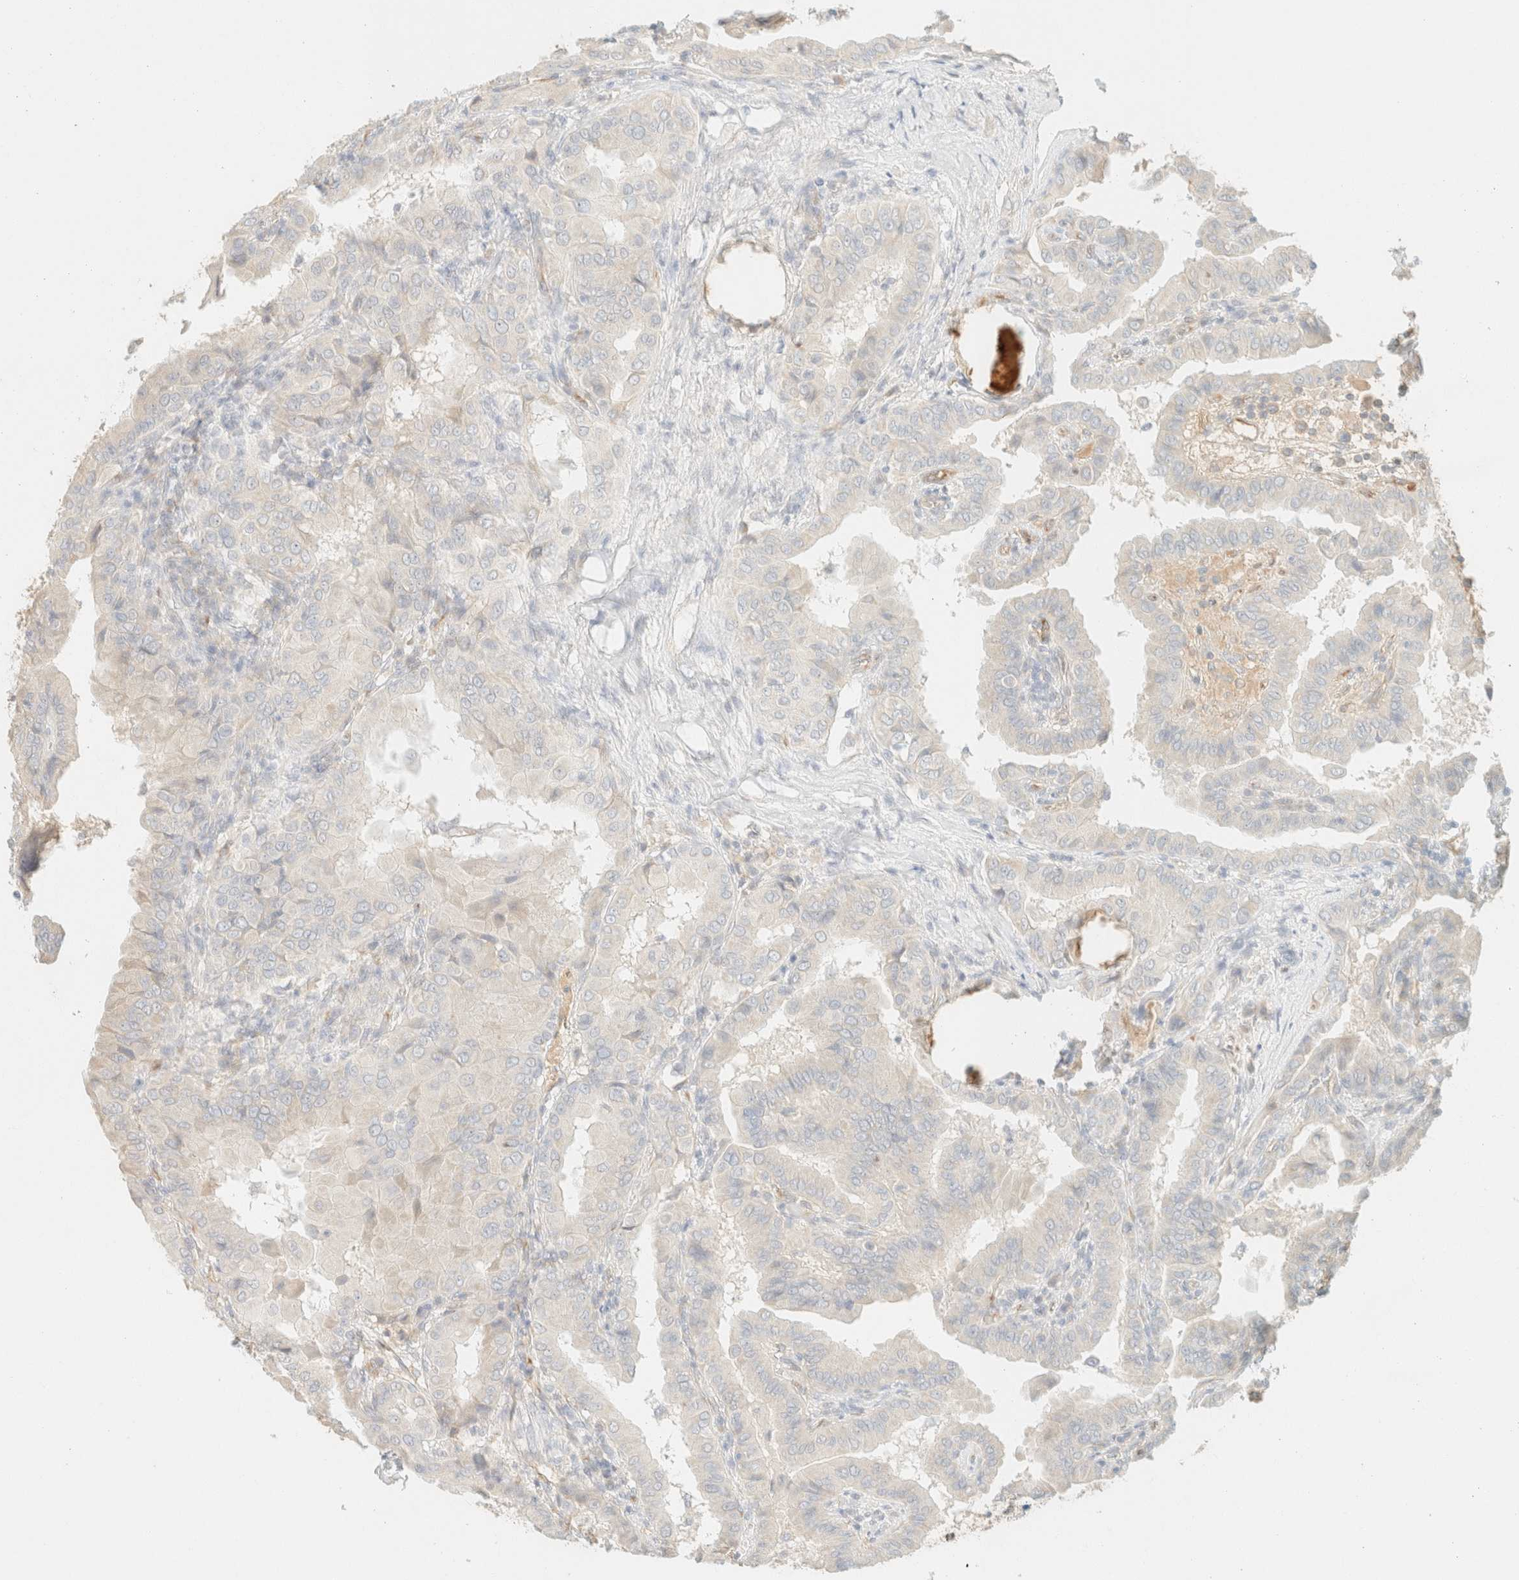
{"staining": {"intensity": "negative", "quantity": "none", "location": "none"}, "tissue": "thyroid cancer", "cell_type": "Tumor cells", "image_type": "cancer", "snomed": [{"axis": "morphology", "description": "Papillary adenocarcinoma, NOS"}, {"axis": "topography", "description": "Thyroid gland"}], "caption": "The photomicrograph shows no significant expression in tumor cells of thyroid papillary adenocarcinoma.", "gene": "SPARCL1", "patient": {"sex": "male", "age": 33}}